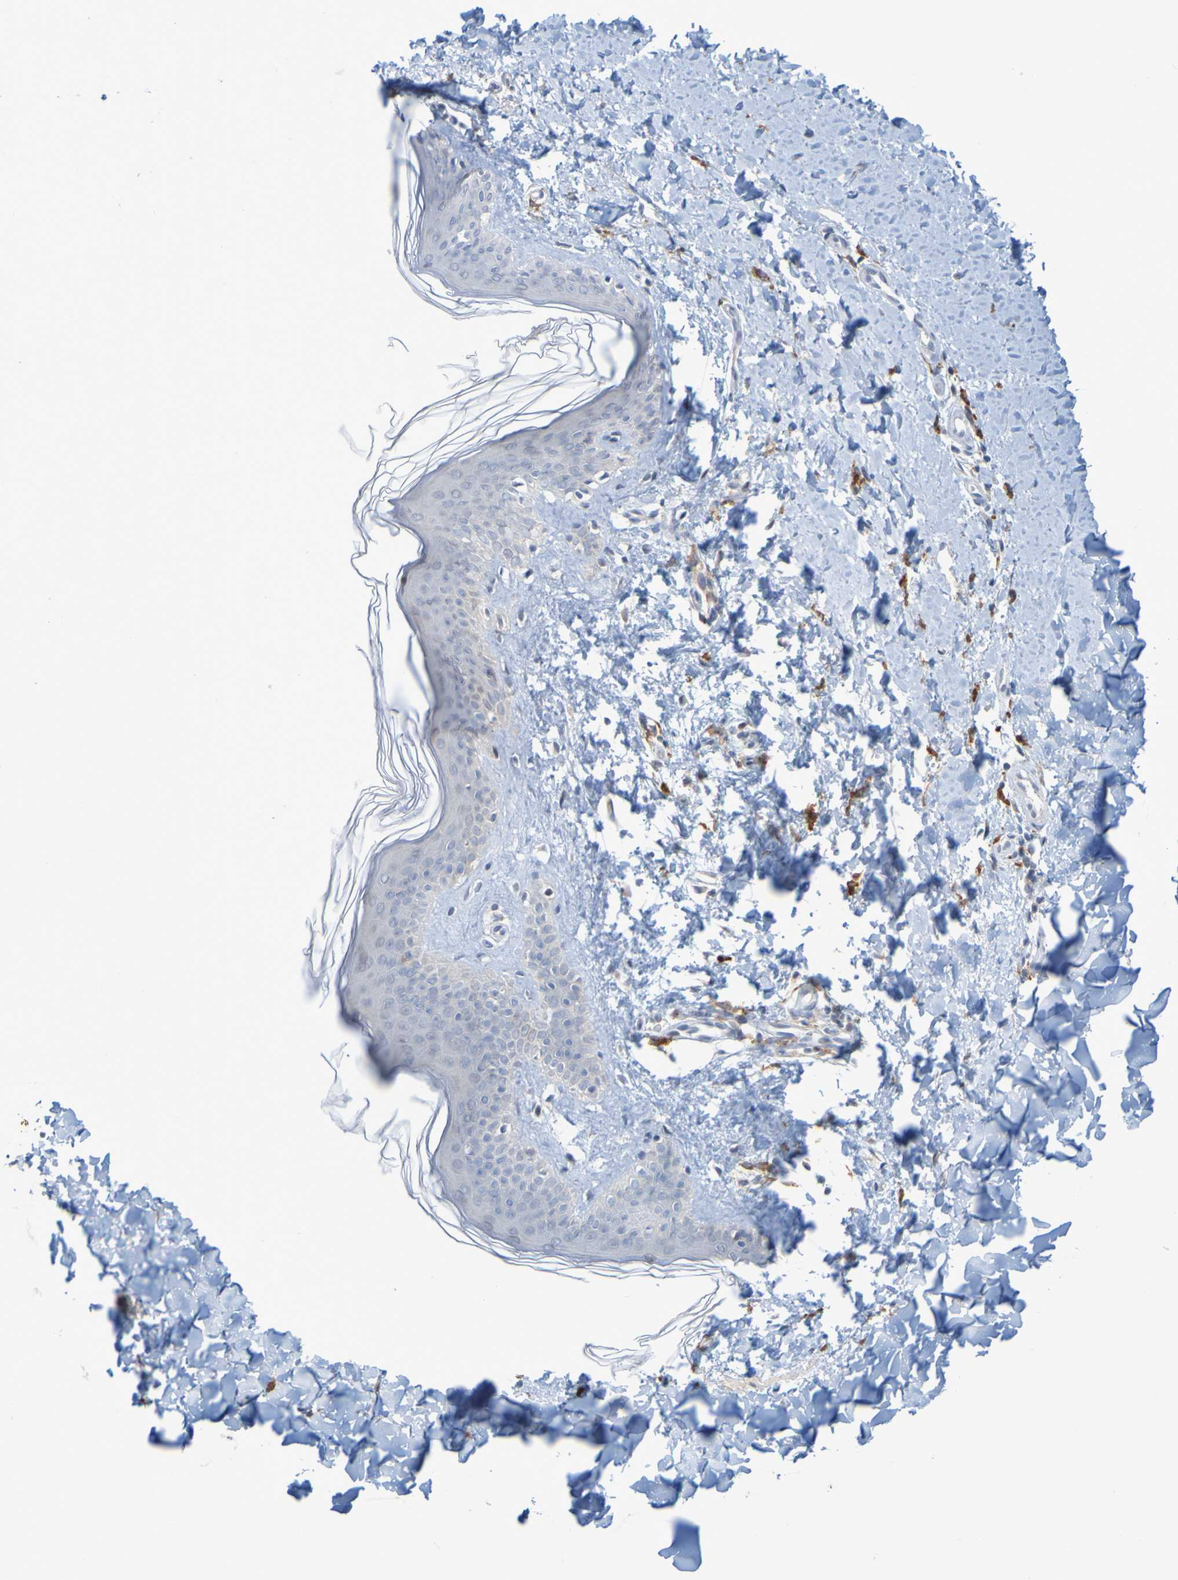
{"staining": {"intensity": "negative", "quantity": "none", "location": "none"}, "tissue": "skin", "cell_type": "Fibroblasts", "image_type": "normal", "snomed": [{"axis": "morphology", "description": "Normal tissue, NOS"}, {"axis": "topography", "description": "Skin"}], "caption": "Image shows no significant protein positivity in fibroblasts of normal skin. Nuclei are stained in blue.", "gene": "LILRB5", "patient": {"sex": "female", "age": 41}}